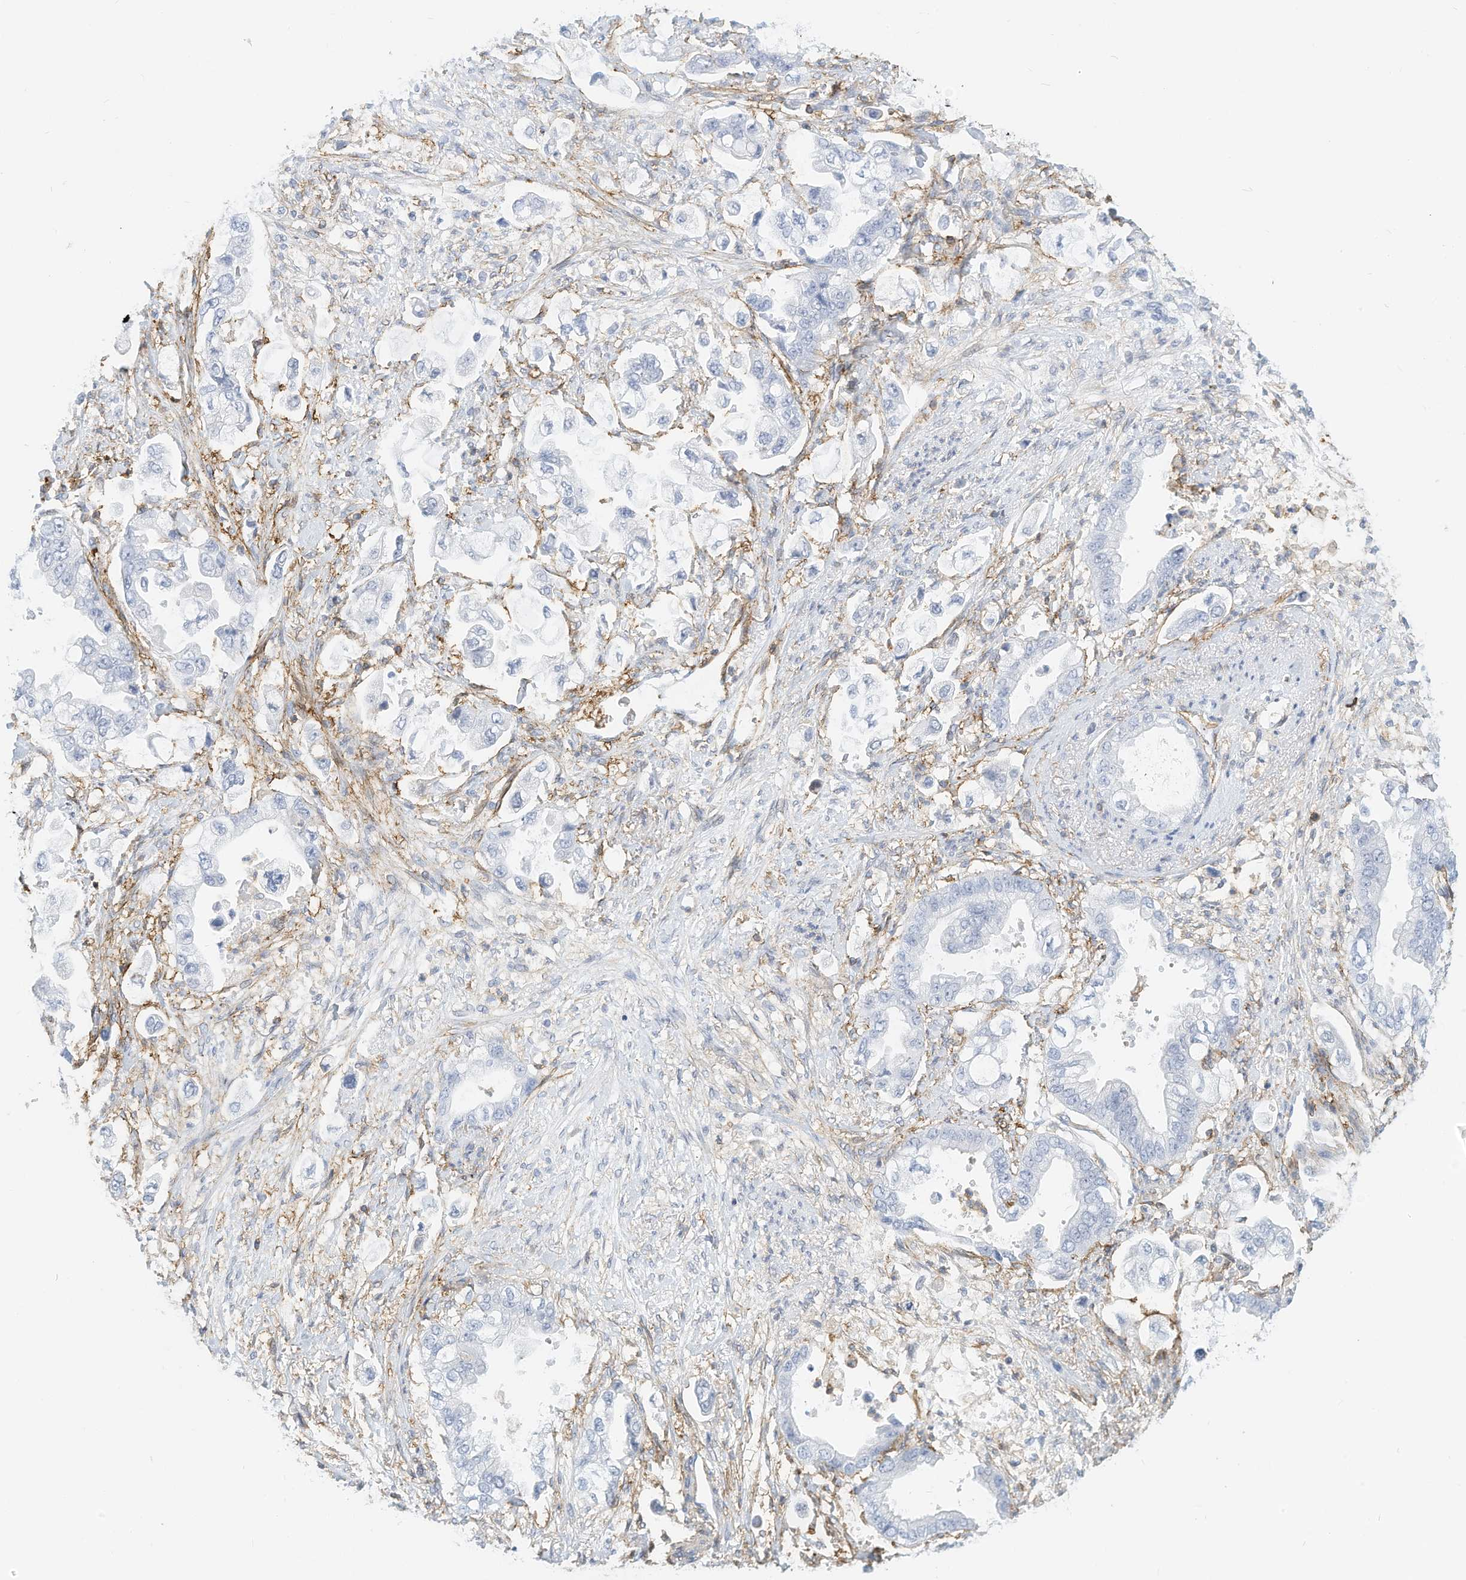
{"staining": {"intensity": "negative", "quantity": "none", "location": "none"}, "tissue": "stomach cancer", "cell_type": "Tumor cells", "image_type": "cancer", "snomed": [{"axis": "morphology", "description": "Adenocarcinoma, NOS"}, {"axis": "topography", "description": "Stomach"}], "caption": "The image displays no significant expression in tumor cells of adenocarcinoma (stomach).", "gene": "TXNDC9", "patient": {"sex": "male", "age": 62}}